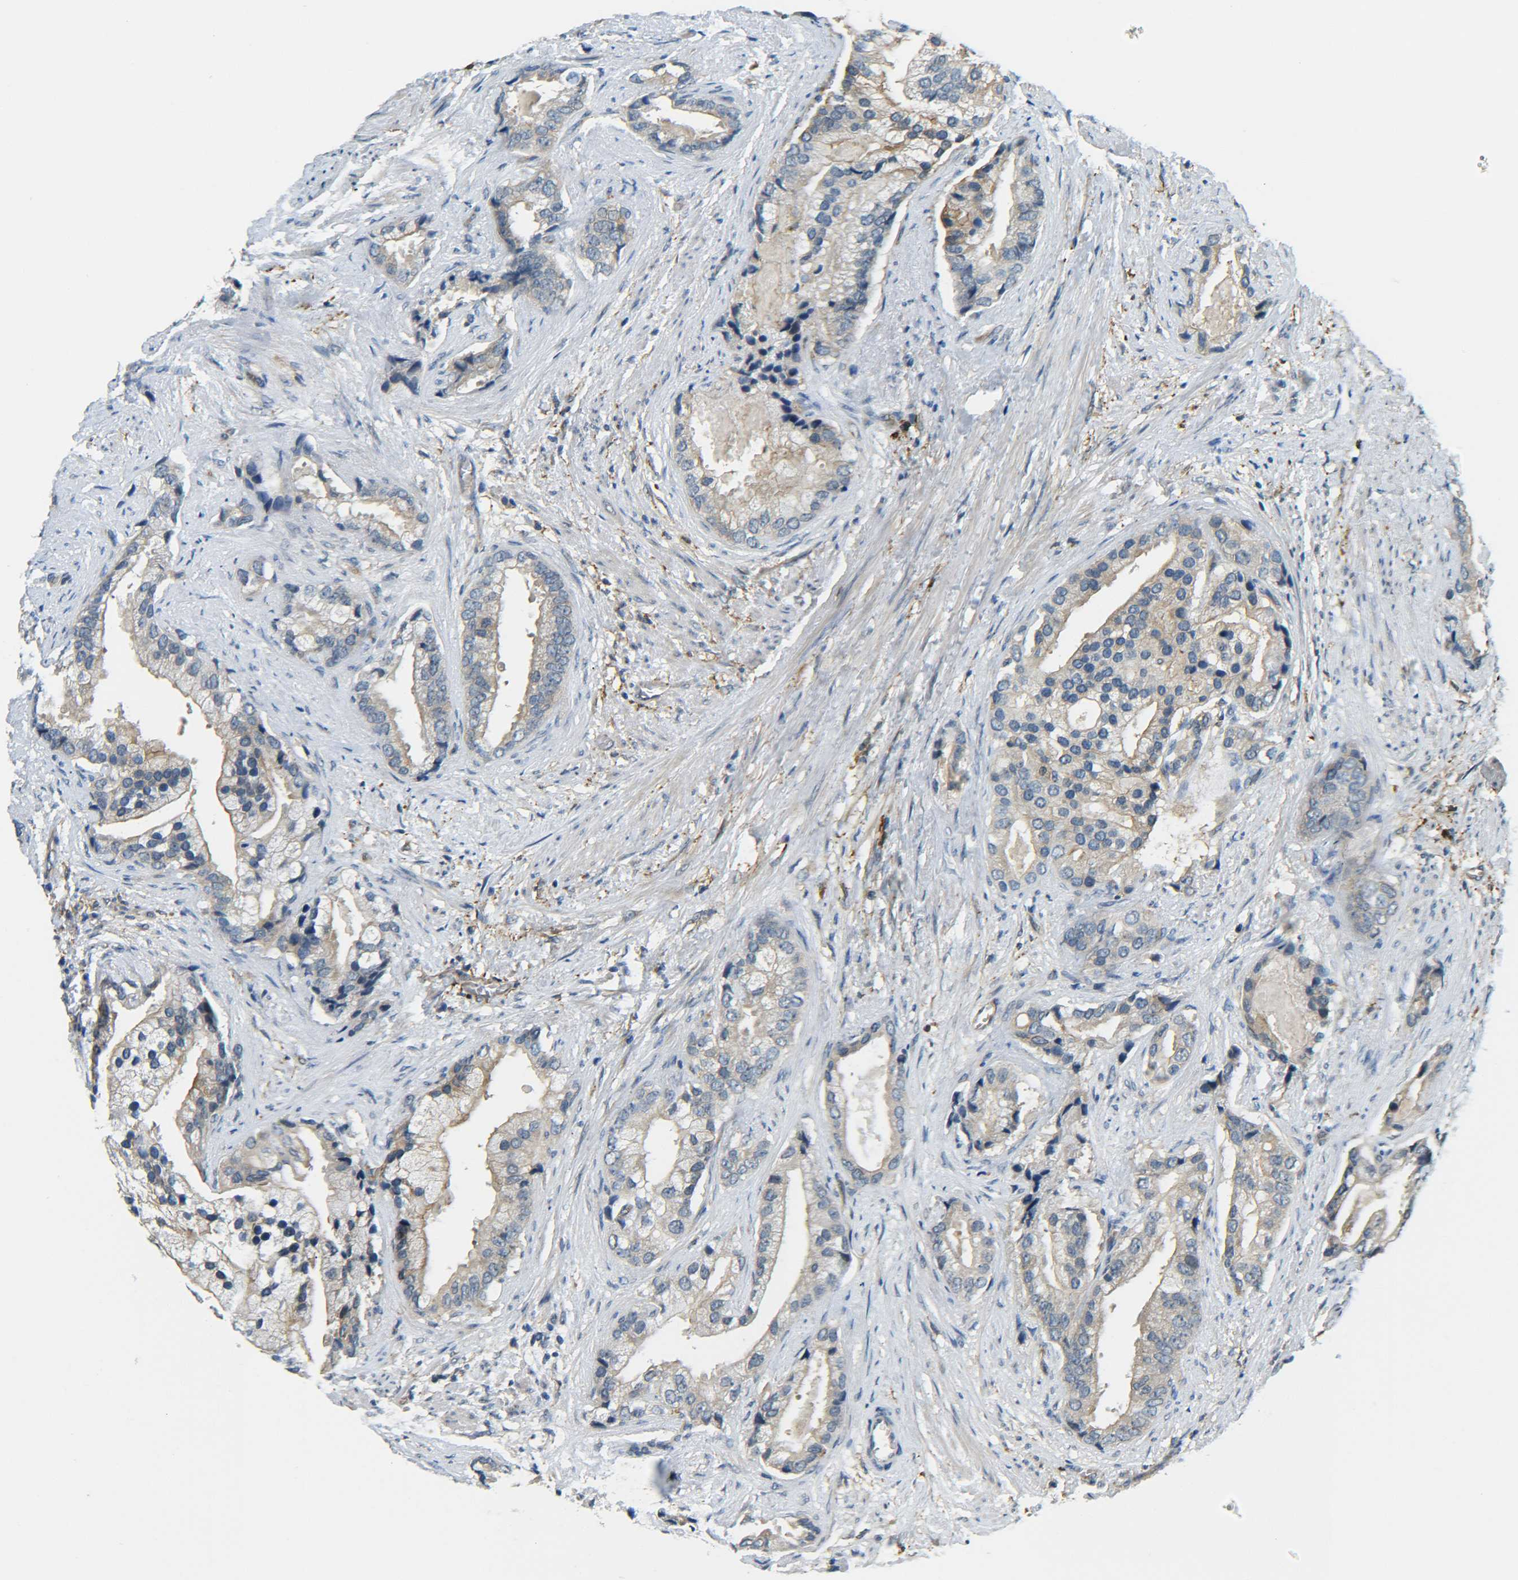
{"staining": {"intensity": "weak", "quantity": ">75%", "location": "cytoplasmic/membranous"}, "tissue": "prostate cancer", "cell_type": "Tumor cells", "image_type": "cancer", "snomed": [{"axis": "morphology", "description": "Adenocarcinoma, Low grade"}, {"axis": "topography", "description": "Prostate"}], "caption": "Weak cytoplasmic/membranous staining is seen in about >75% of tumor cells in low-grade adenocarcinoma (prostate).", "gene": "DAB2", "patient": {"sex": "male", "age": 71}}